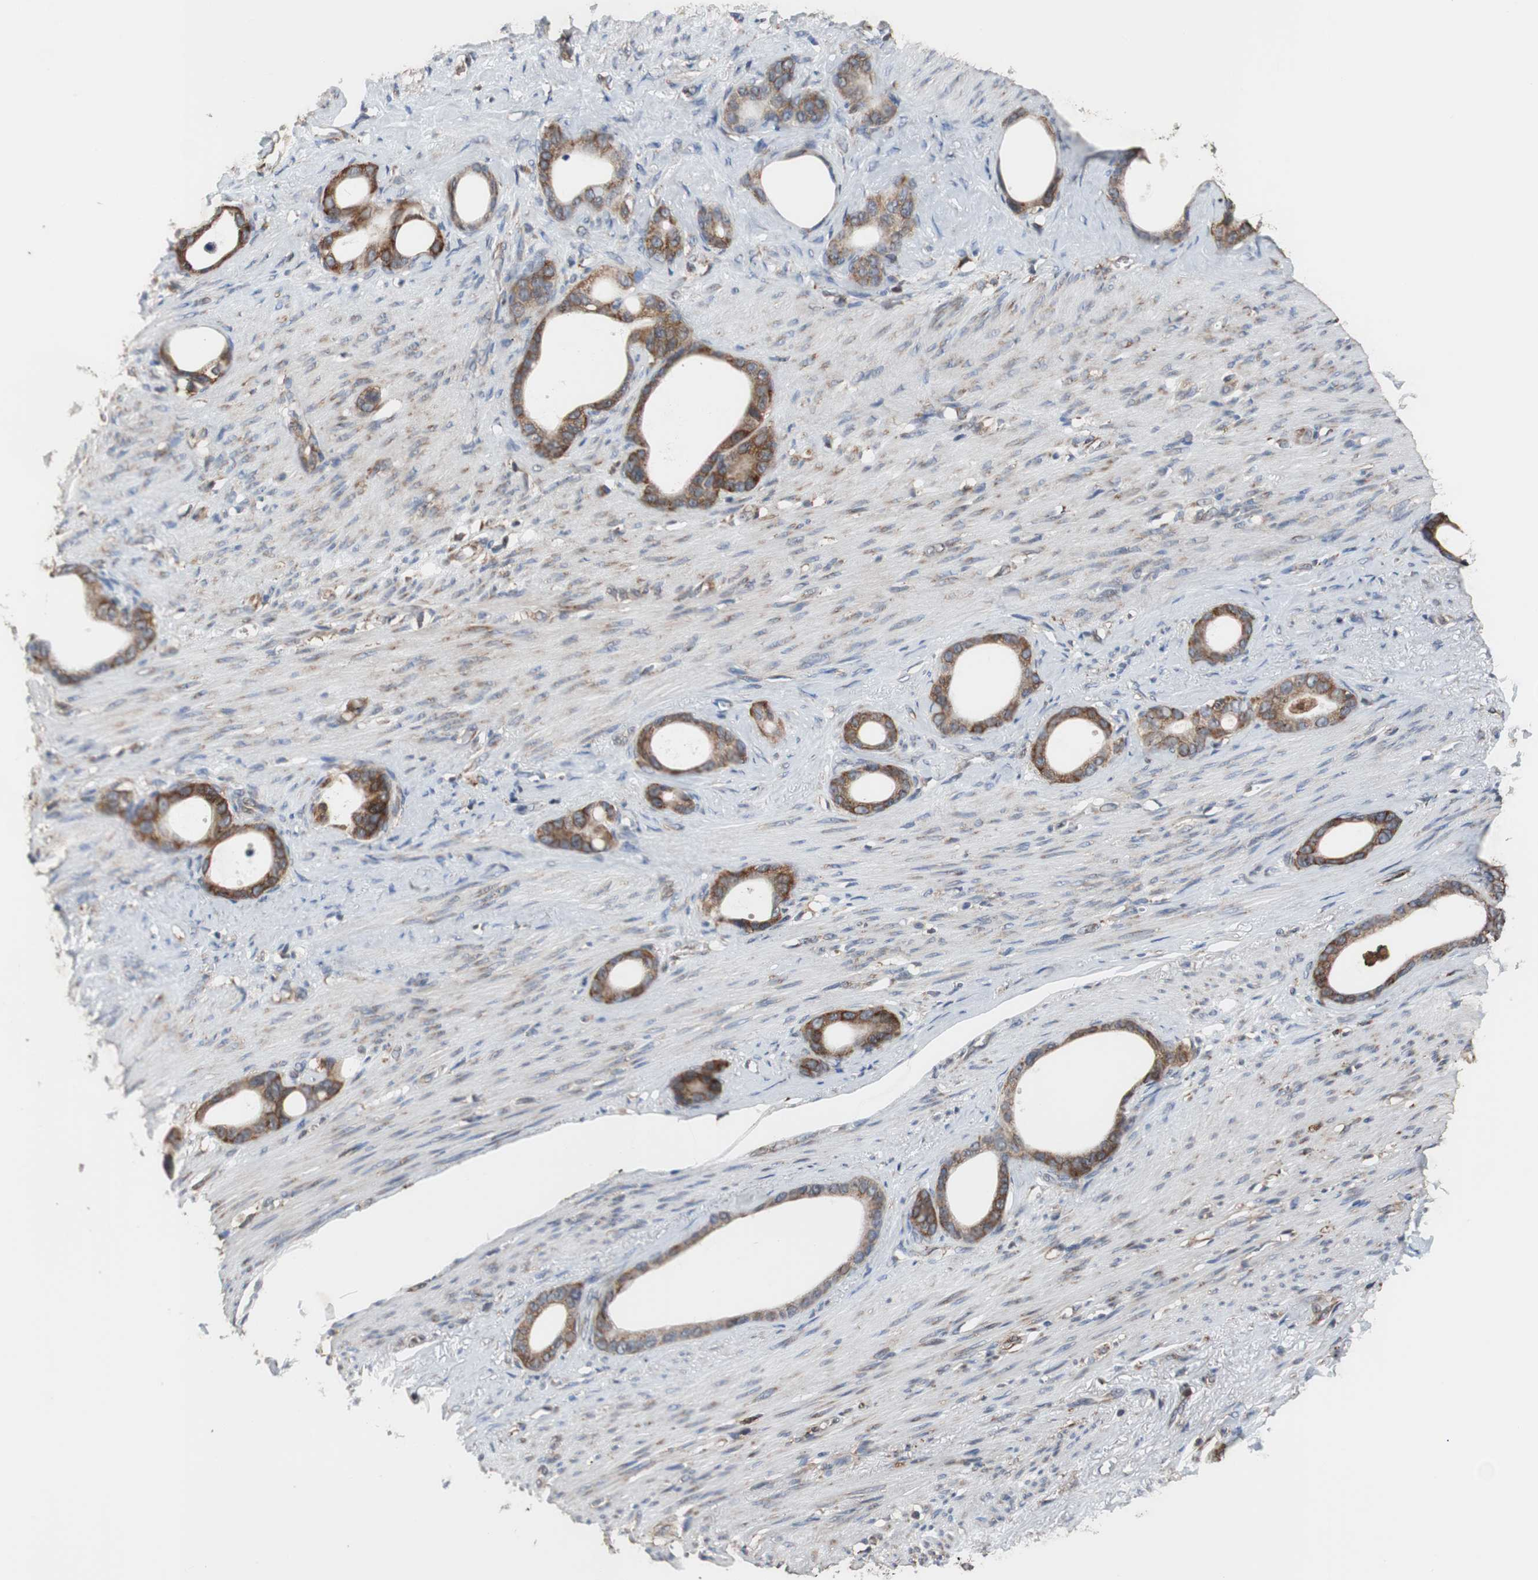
{"staining": {"intensity": "strong", "quantity": ">75%", "location": "cytoplasmic/membranous"}, "tissue": "stomach cancer", "cell_type": "Tumor cells", "image_type": "cancer", "snomed": [{"axis": "morphology", "description": "Adenocarcinoma, NOS"}, {"axis": "topography", "description": "Stomach"}], "caption": "This histopathology image demonstrates immunohistochemistry (IHC) staining of stomach cancer, with high strong cytoplasmic/membranous expression in about >75% of tumor cells.", "gene": "USP10", "patient": {"sex": "female", "age": 75}}